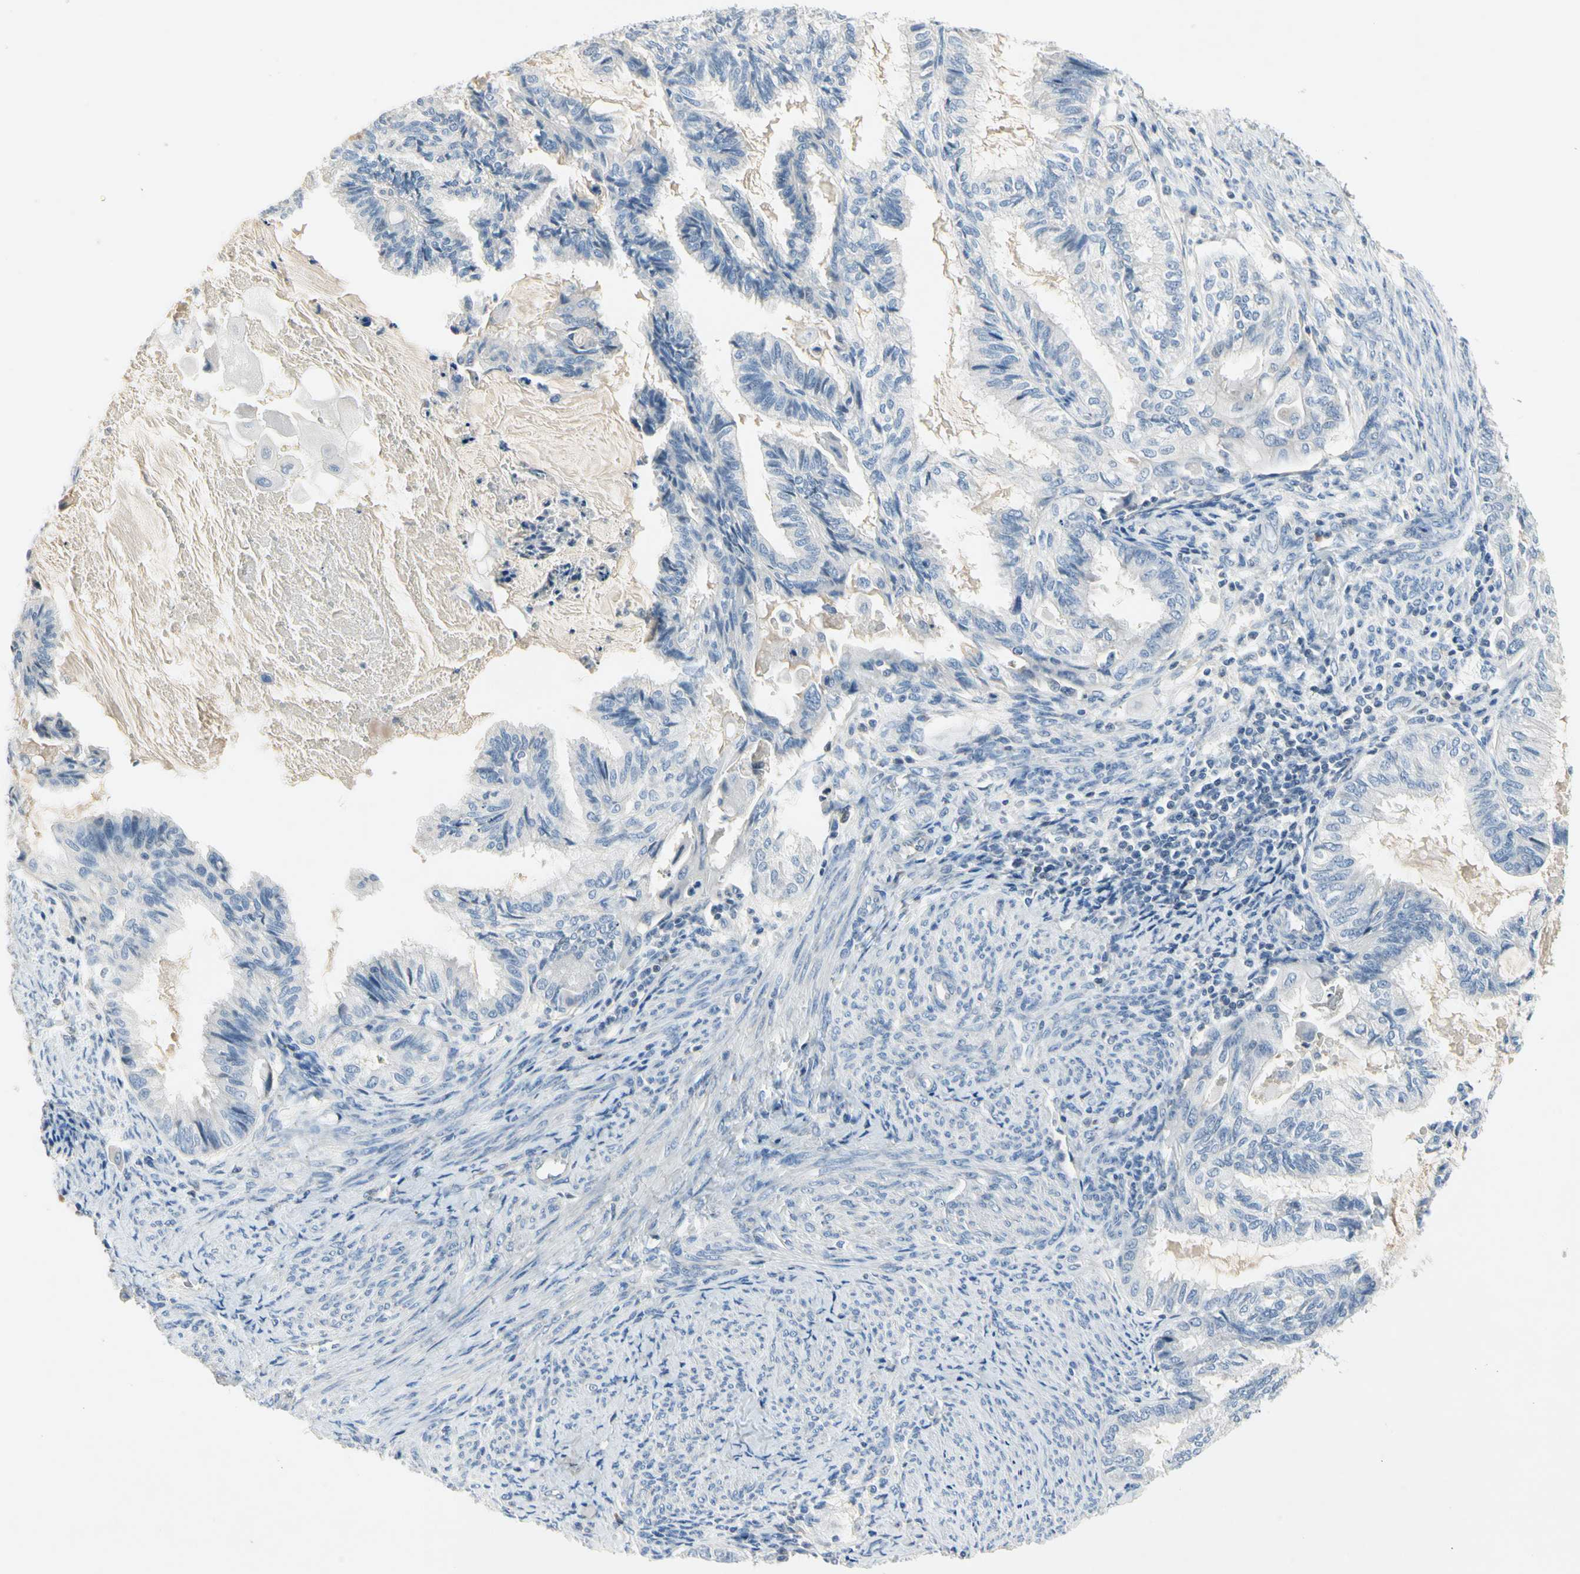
{"staining": {"intensity": "negative", "quantity": "none", "location": "none"}, "tissue": "cervical cancer", "cell_type": "Tumor cells", "image_type": "cancer", "snomed": [{"axis": "morphology", "description": "Normal tissue, NOS"}, {"axis": "morphology", "description": "Adenocarcinoma, NOS"}, {"axis": "topography", "description": "Cervix"}, {"axis": "topography", "description": "Endometrium"}], "caption": "The histopathology image reveals no significant positivity in tumor cells of cervical cancer.", "gene": "ECRG4", "patient": {"sex": "female", "age": 86}}